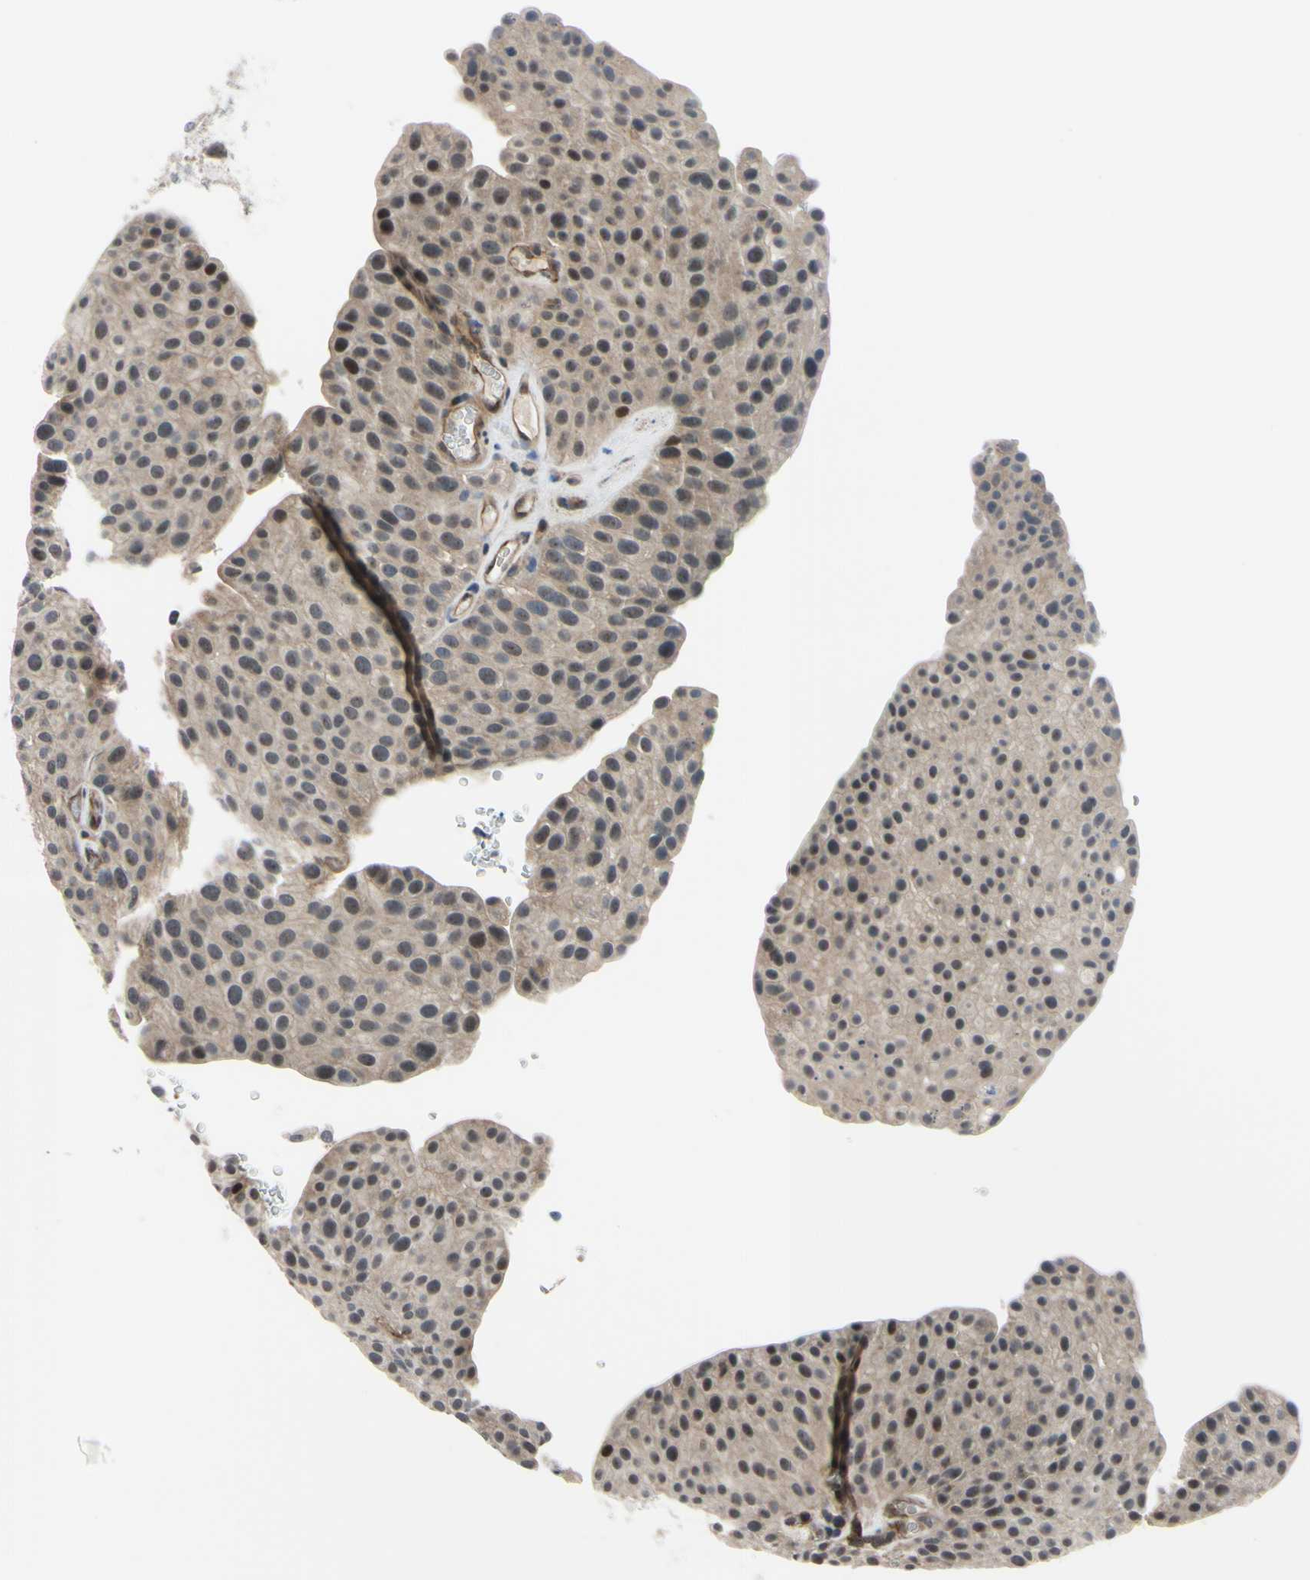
{"staining": {"intensity": "moderate", "quantity": ">75%", "location": "cytoplasmic/membranous,nuclear"}, "tissue": "urothelial cancer", "cell_type": "Tumor cells", "image_type": "cancer", "snomed": [{"axis": "morphology", "description": "Urothelial carcinoma, Low grade"}, {"axis": "topography", "description": "Smooth muscle"}, {"axis": "topography", "description": "Urinary bladder"}], "caption": "A medium amount of moderate cytoplasmic/membranous and nuclear positivity is identified in approximately >75% of tumor cells in urothelial carcinoma (low-grade) tissue.", "gene": "COMMD9", "patient": {"sex": "male", "age": 60}}